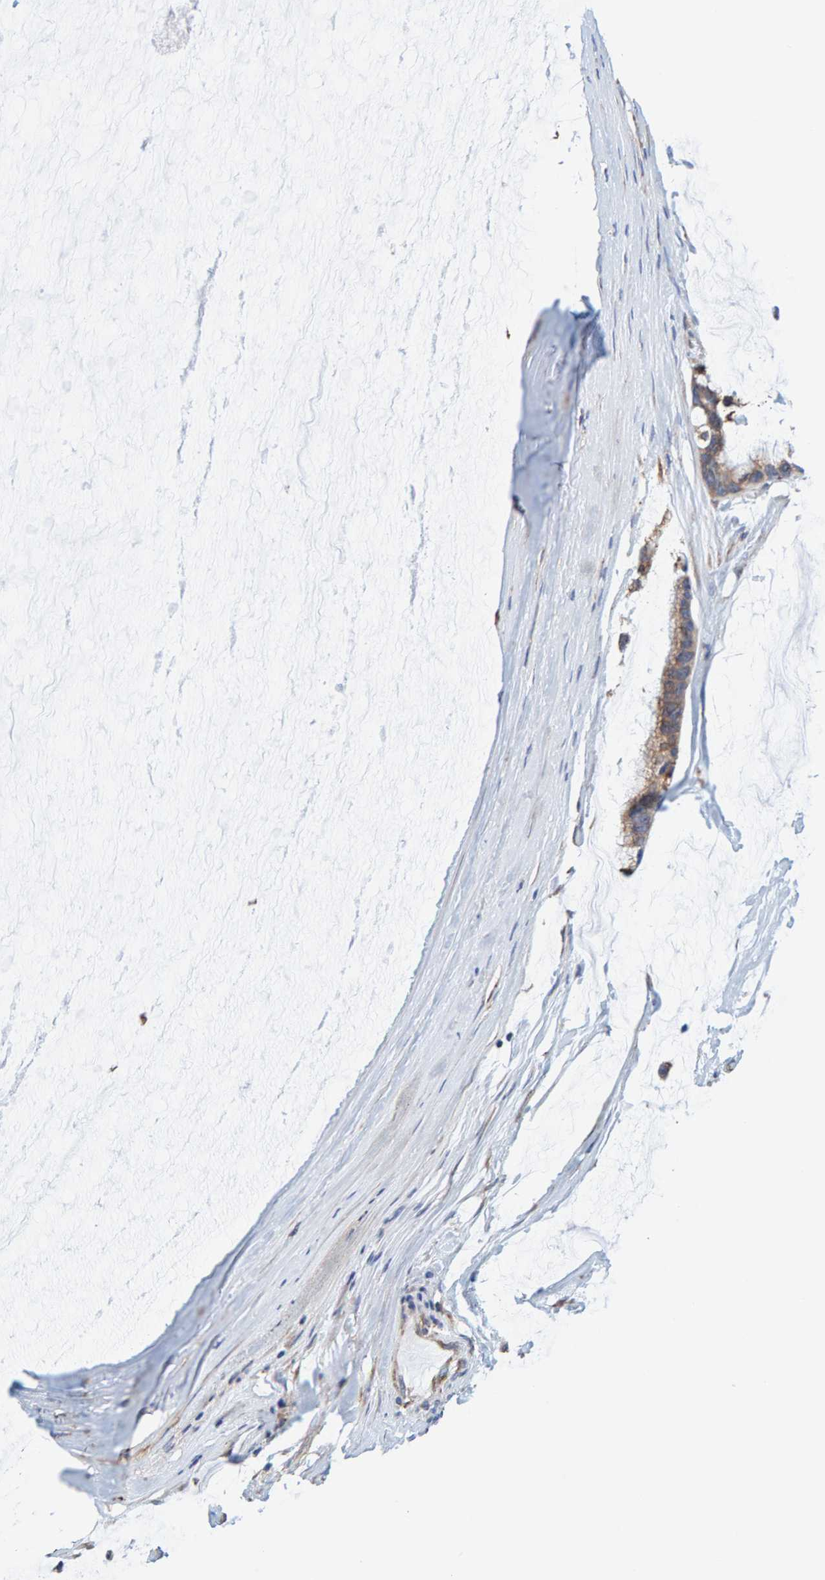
{"staining": {"intensity": "moderate", "quantity": ">75%", "location": "cytoplasmic/membranous"}, "tissue": "ovarian cancer", "cell_type": "Tumor cells", "image_type": "cancer", "snomed": [{"axis": "morphology", "description": "Cystadenocarcinoma, mucinous, NOS"}, {"axis": "topography", "description": "Ovary"}], "caption": "A medium amount of moderate cytoplasmic/membranous staining is present in about >75% of tumor cells in ovarian cancer (mucinous cystadenocarcinoma) tissue.", "gene": "SGPL1", "patient": {"sex": "female", "age": 39}}